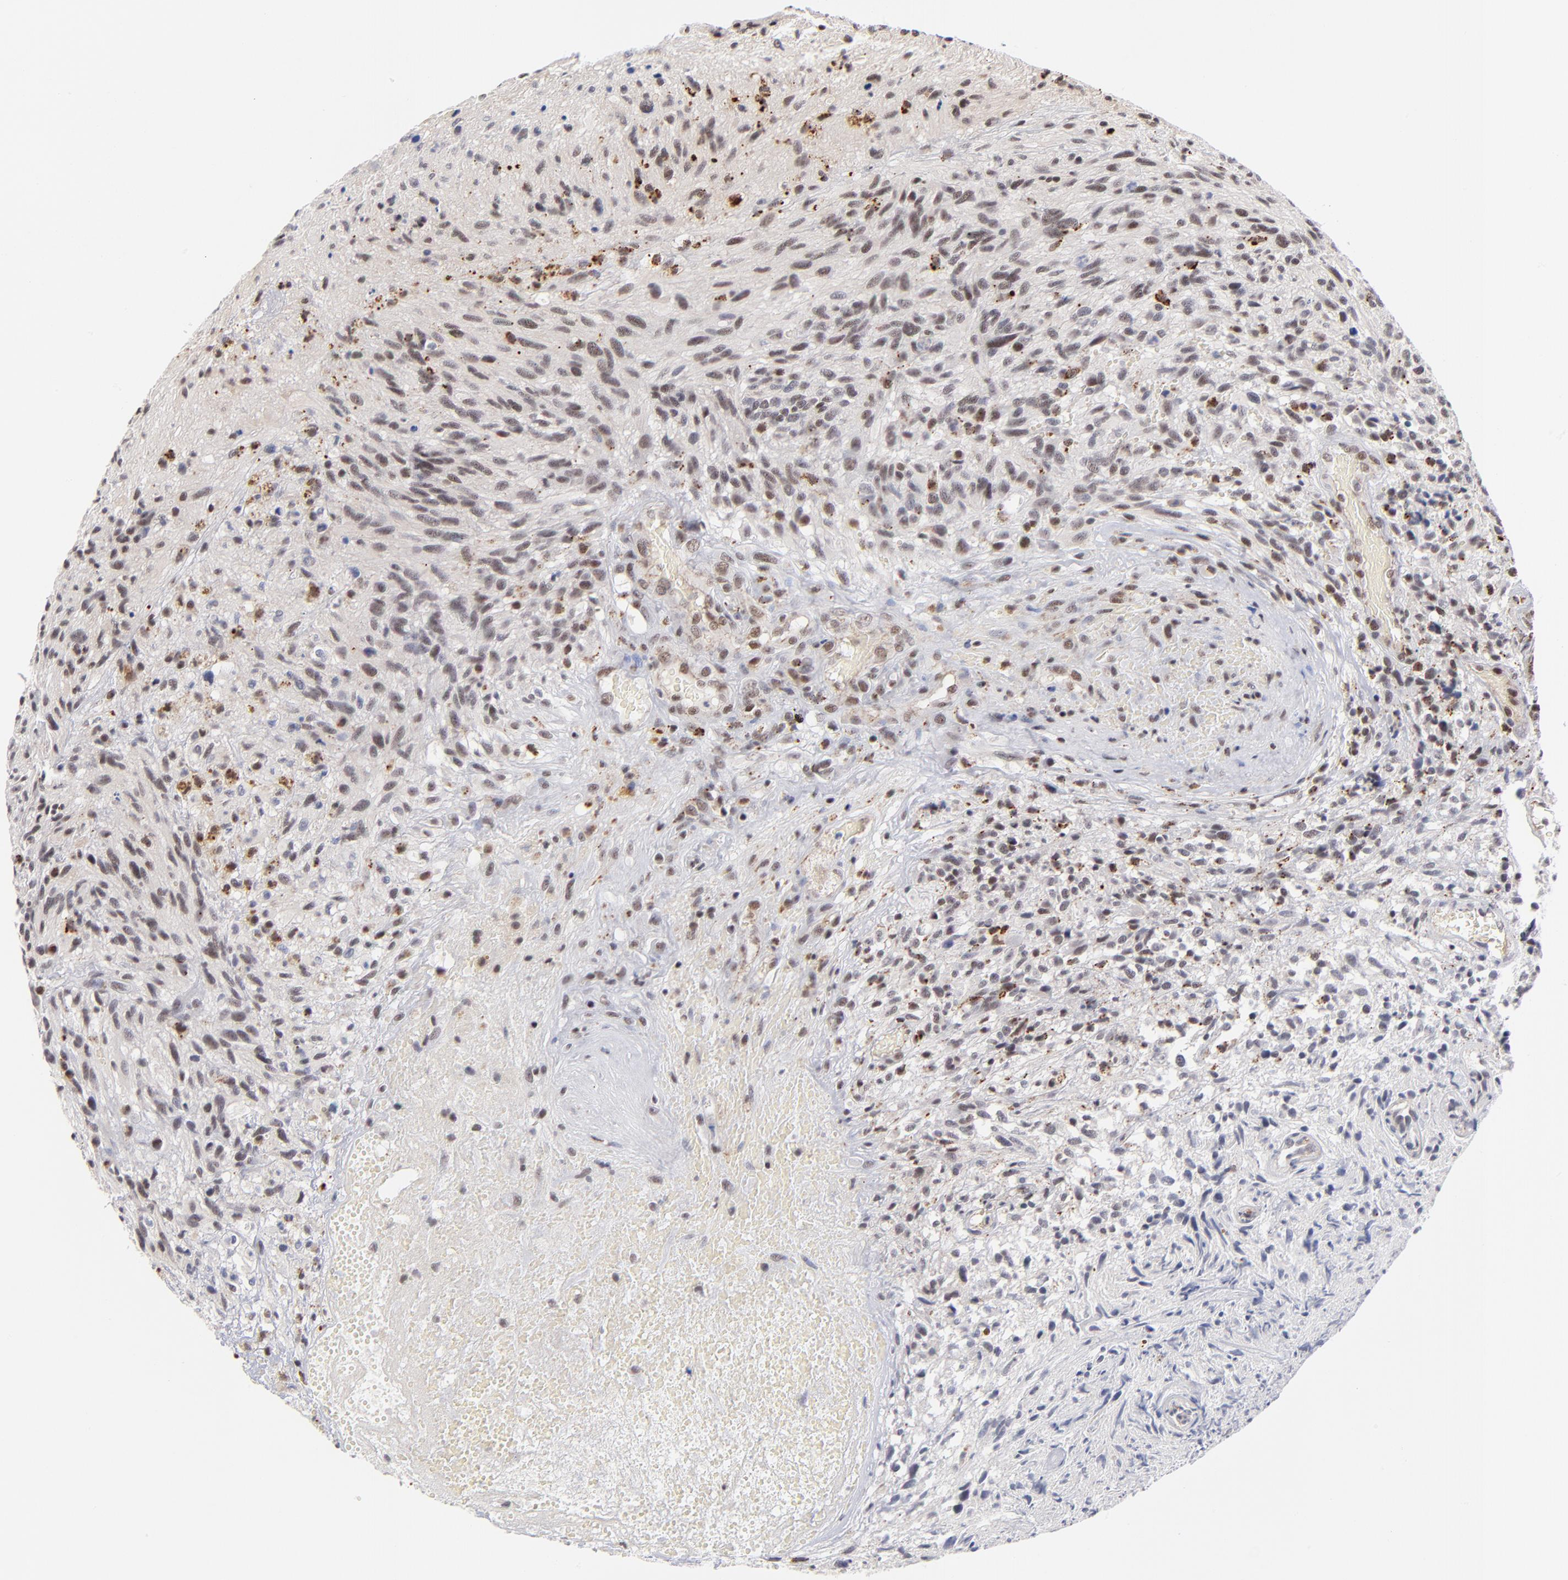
{"staining": {"intensity": "weak", "quantity": ">75%", "location": "nuclear"}, "tissue": "glioma", "cell_type": "Tumor cells", "image_type": "cancer", "snomed": [{"axis": "morphology", "description": "Normal tissue, NOS"}, {"axis": "morphology", "description": "Glioma, malignant, High grade"}, {"axis": "topography", "description": "Cerebral cortex"}], "caption": "The immunohistochemical stain highlights weak nuclear positivity in tumor cells of glioma tissue.", "gene": "GABPA", "patient": {"sex": "male", "age": 75}}